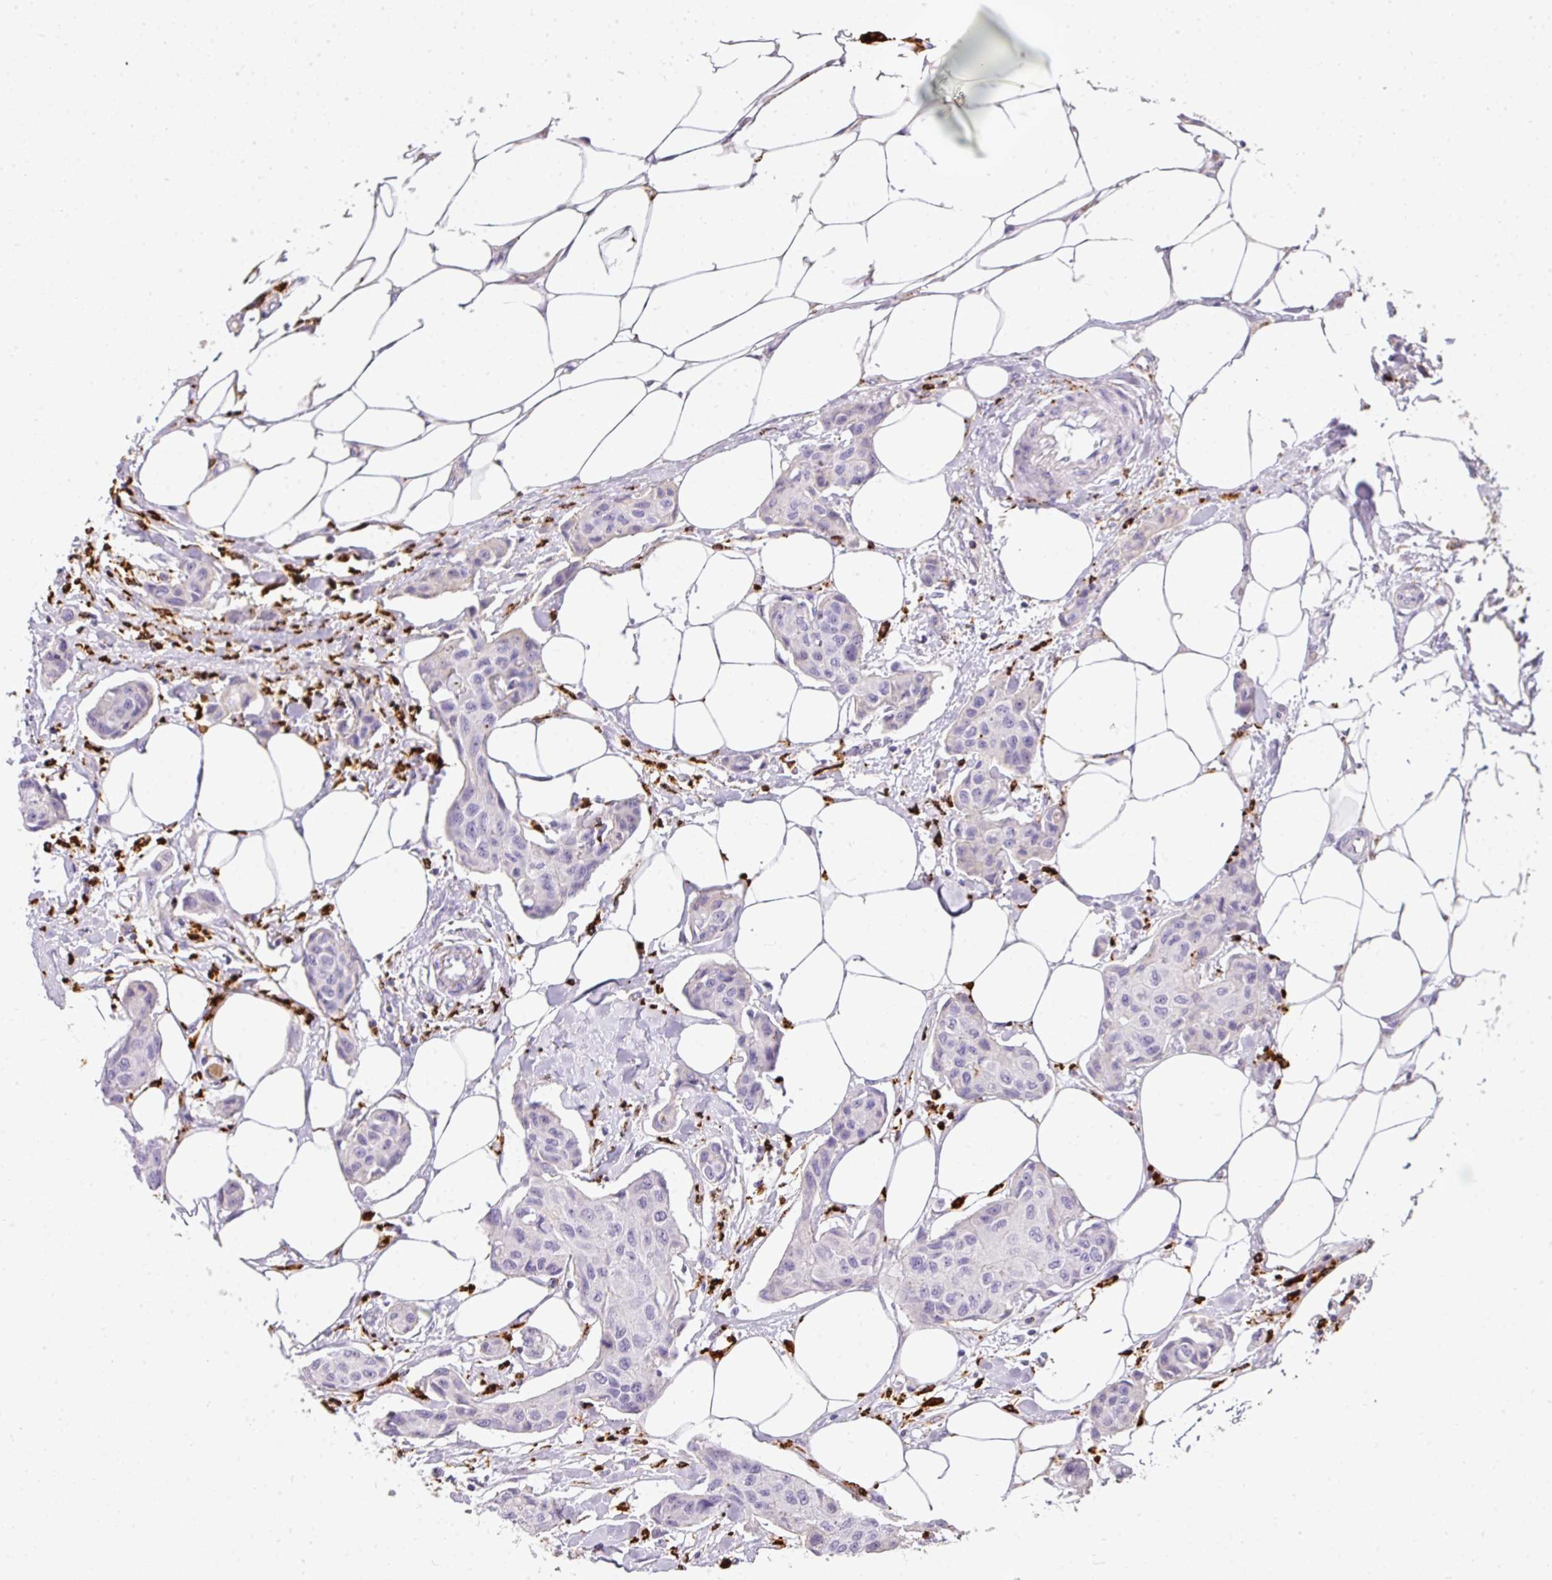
{"staining": {"intensity": "negative", "quantity": "none", "location": "none"}, "tissue": "breast cancer", "cell_type": "Tumor cells", "image_type": "cancer", "snomed": [{"axis": "morphology", "description": "Duct carcinoma"}, {"axis": "topography", "description": "Breast"}, {"axis": "topography", "description": "Lymph node"}], "caption": "Histopathology image shows no significant protein expression in tumor cells of breast cancer. (DAB immunohistochemistry (IHC) visualized using brightfield microscopy, high magnification).", "gene": "MMACHC", "patient": {"sex": "female", "age": 80}}